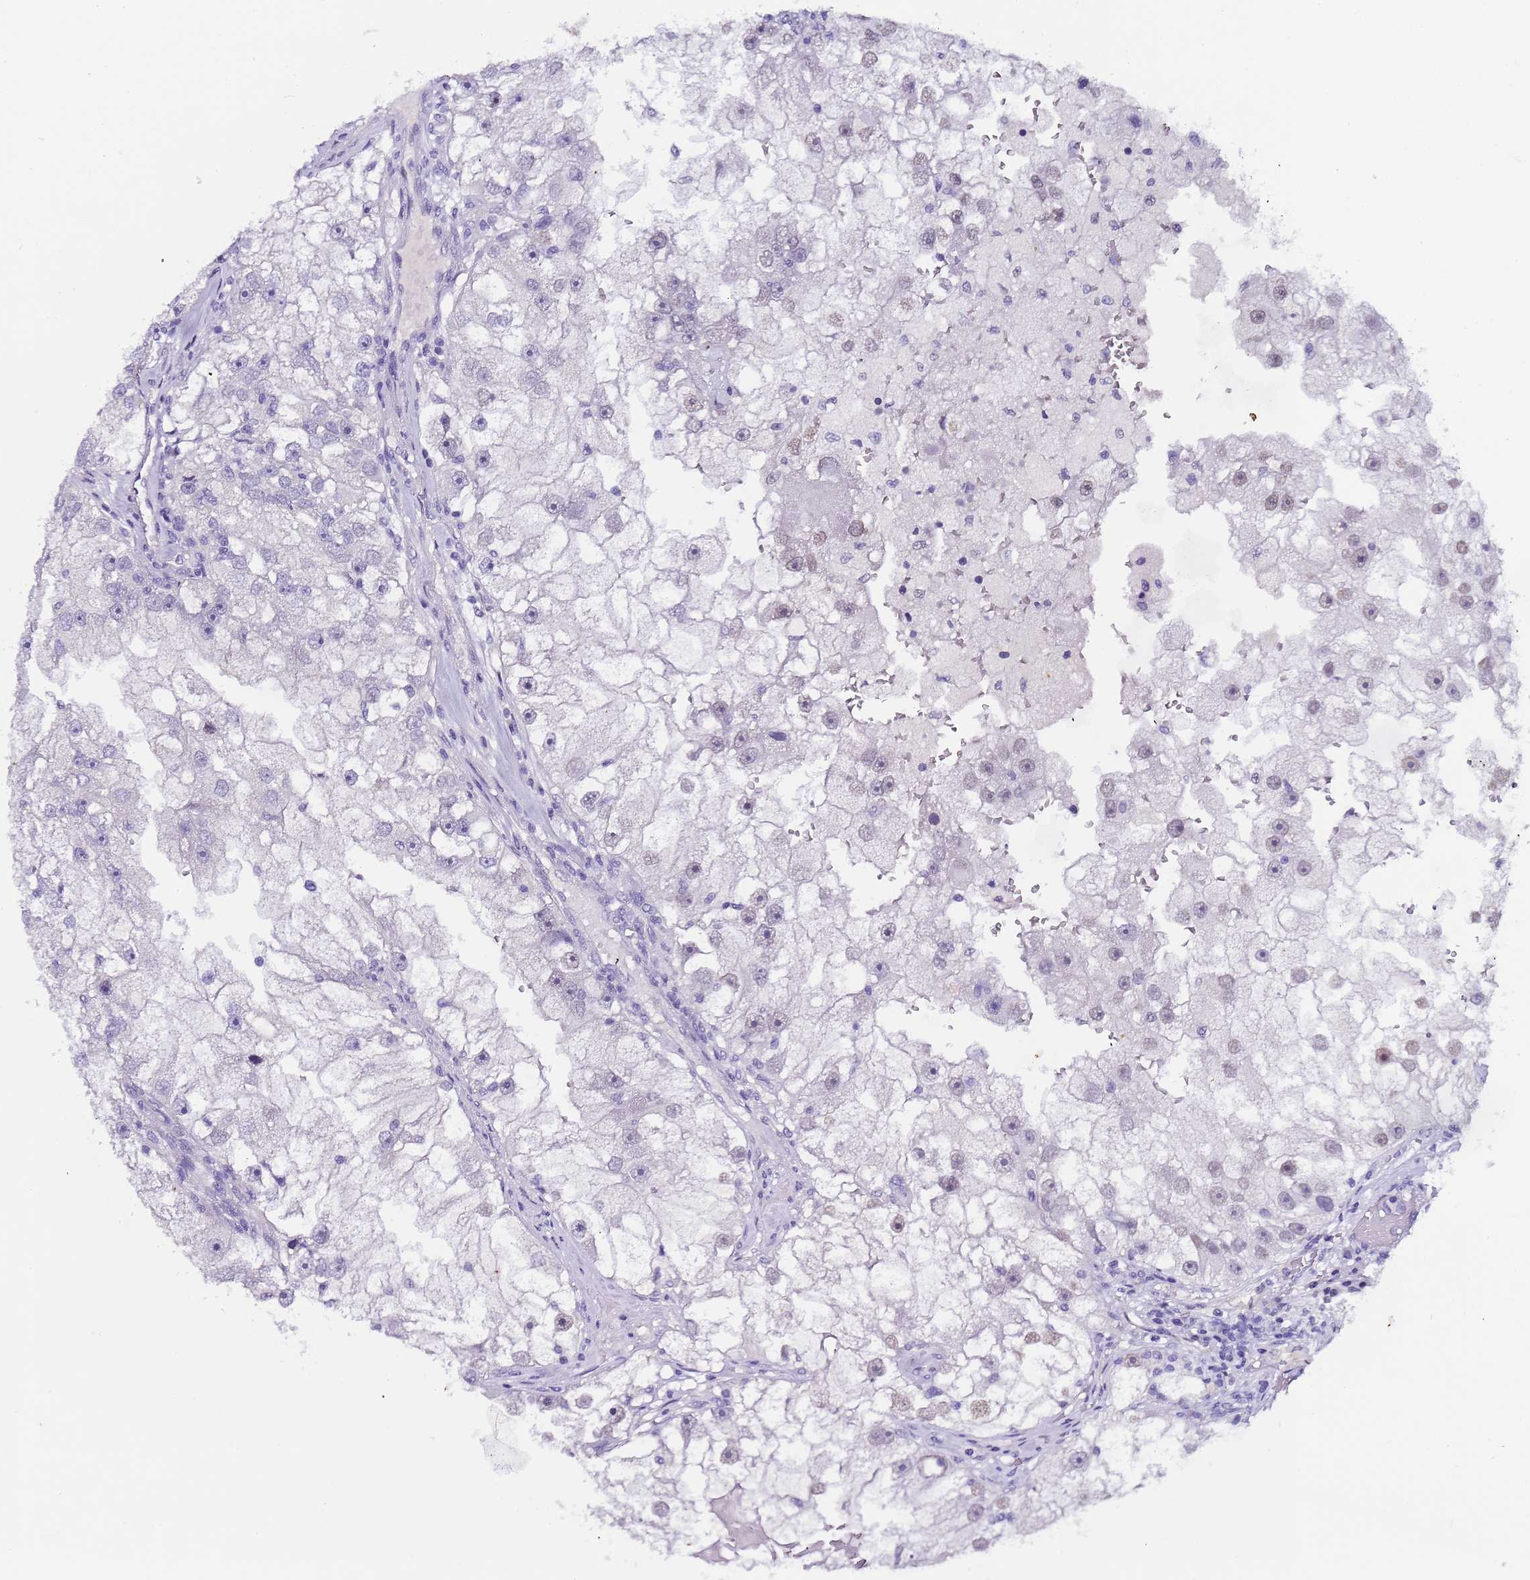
{"staining": {"intensity": "negative", "quantity": "none", "location": "none"}, "tissue": "renal cancer", "cell_type": "Tumor cells", "image_type": "cancer", "snomed": [{"axis": "morphology", "description": "Adenocarcinoma, NOS"}, {"axis": "topography", "description": "Kidney"}], "caption": "IHC photomicrograph of neoplastic tissue: human renal cancer stained with DAB reveals no significant protein expression in tumor cells.", "gene": "CTRC", "patient": {"sex": "male", "age": 63}}